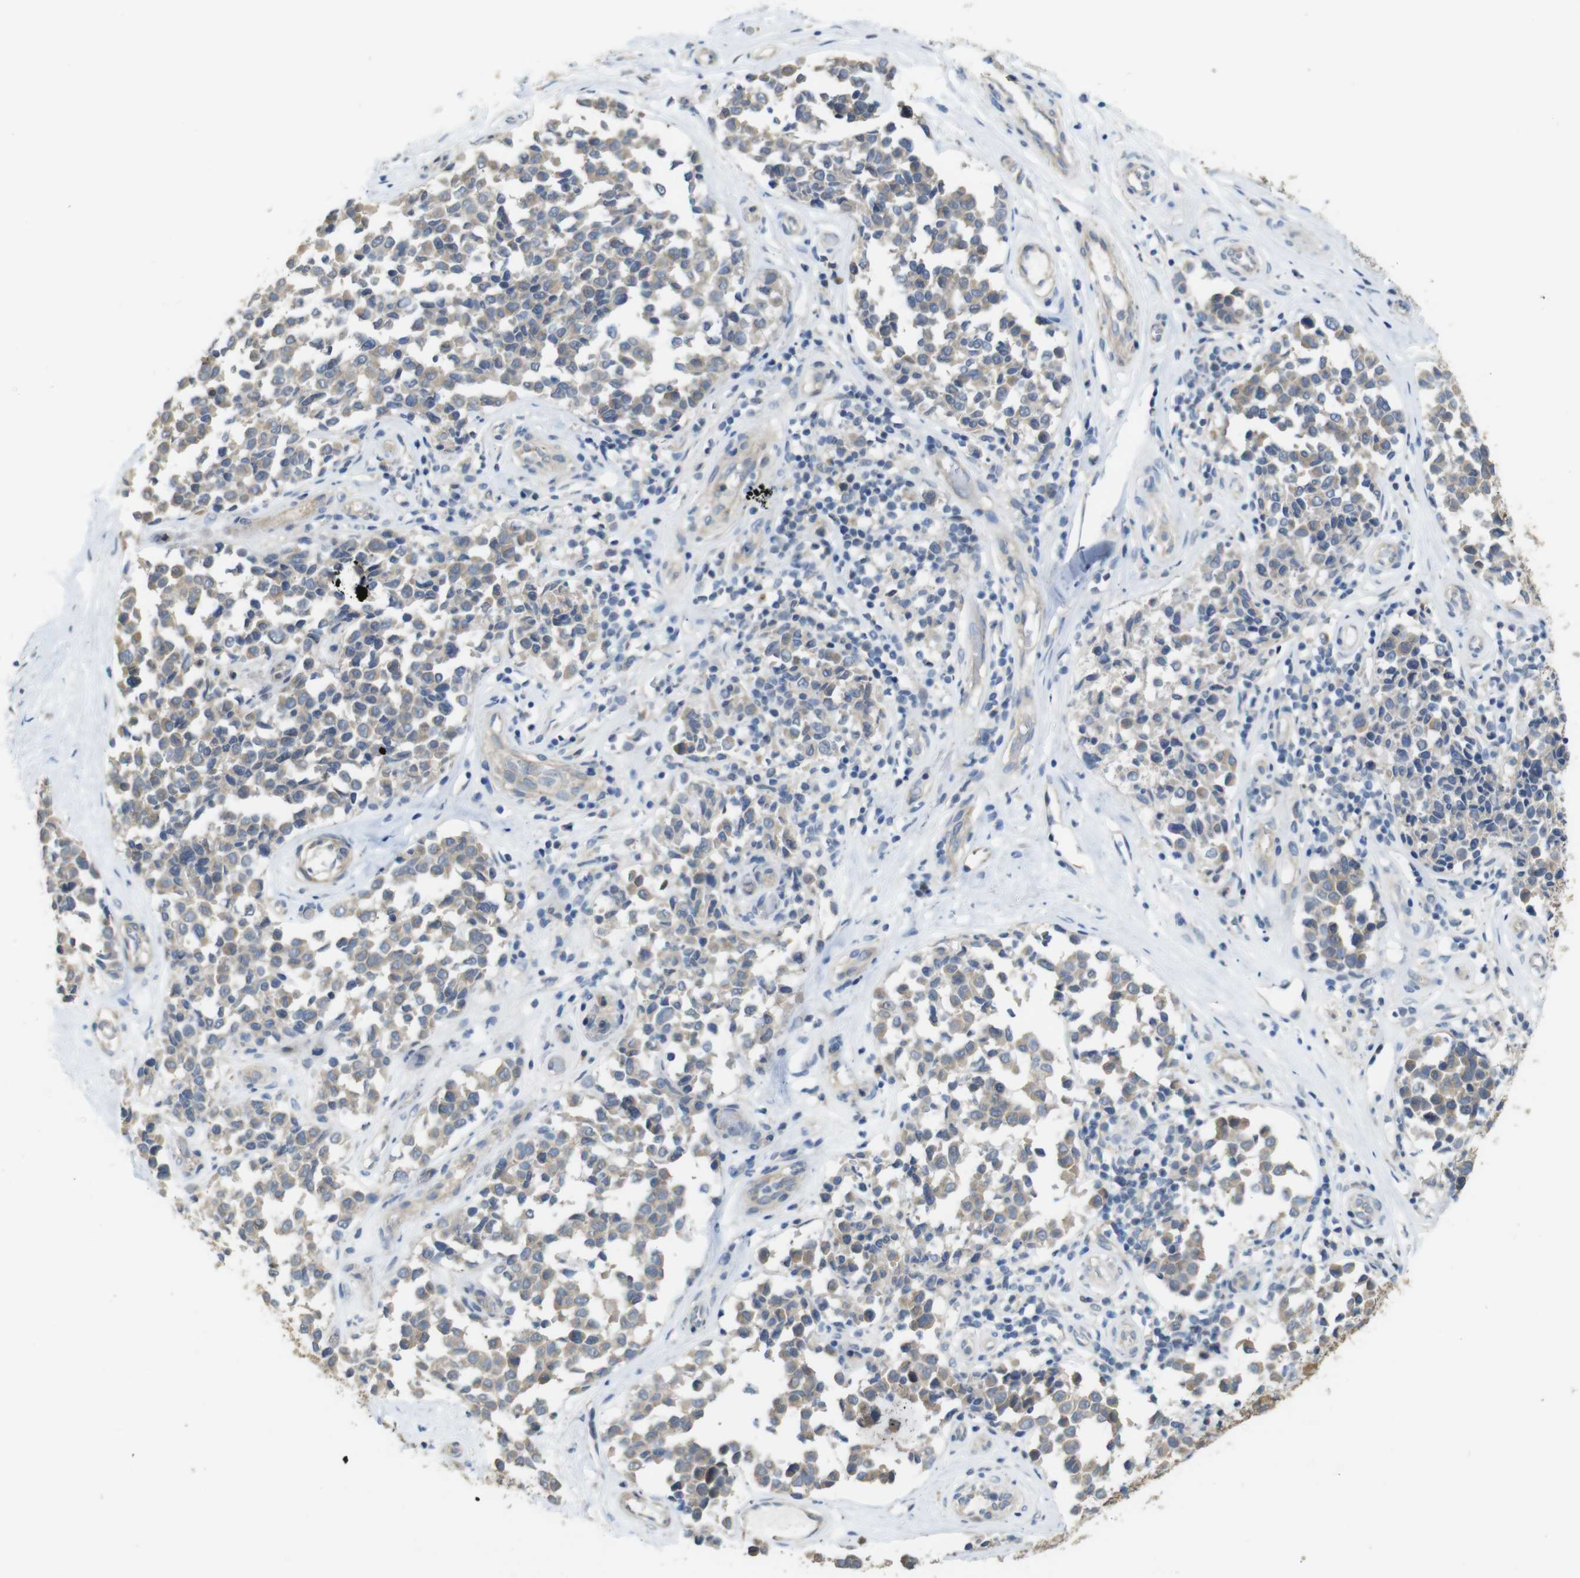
{"staining": {"intensity": "weak", "quantity": ">75%", "location": "cytoplasmic/membranous"}, "tissue": "melanoma", "cell_type": "Tumor cells", "image_type": "cancer", "snomed": [{"axis": "morphology", "description": "Malignant melanoma, NOS"}, {"axis": "topography", "description": "Skin"}], "caption": "Approximately >75% of tumor cells in human melanoma exhibit weak cytoplasmic/membranous protein staining as visualized by brown immunohistochemical staining.", "gene": "CDC34", "patient": {"sex": "female", "age": 64}}